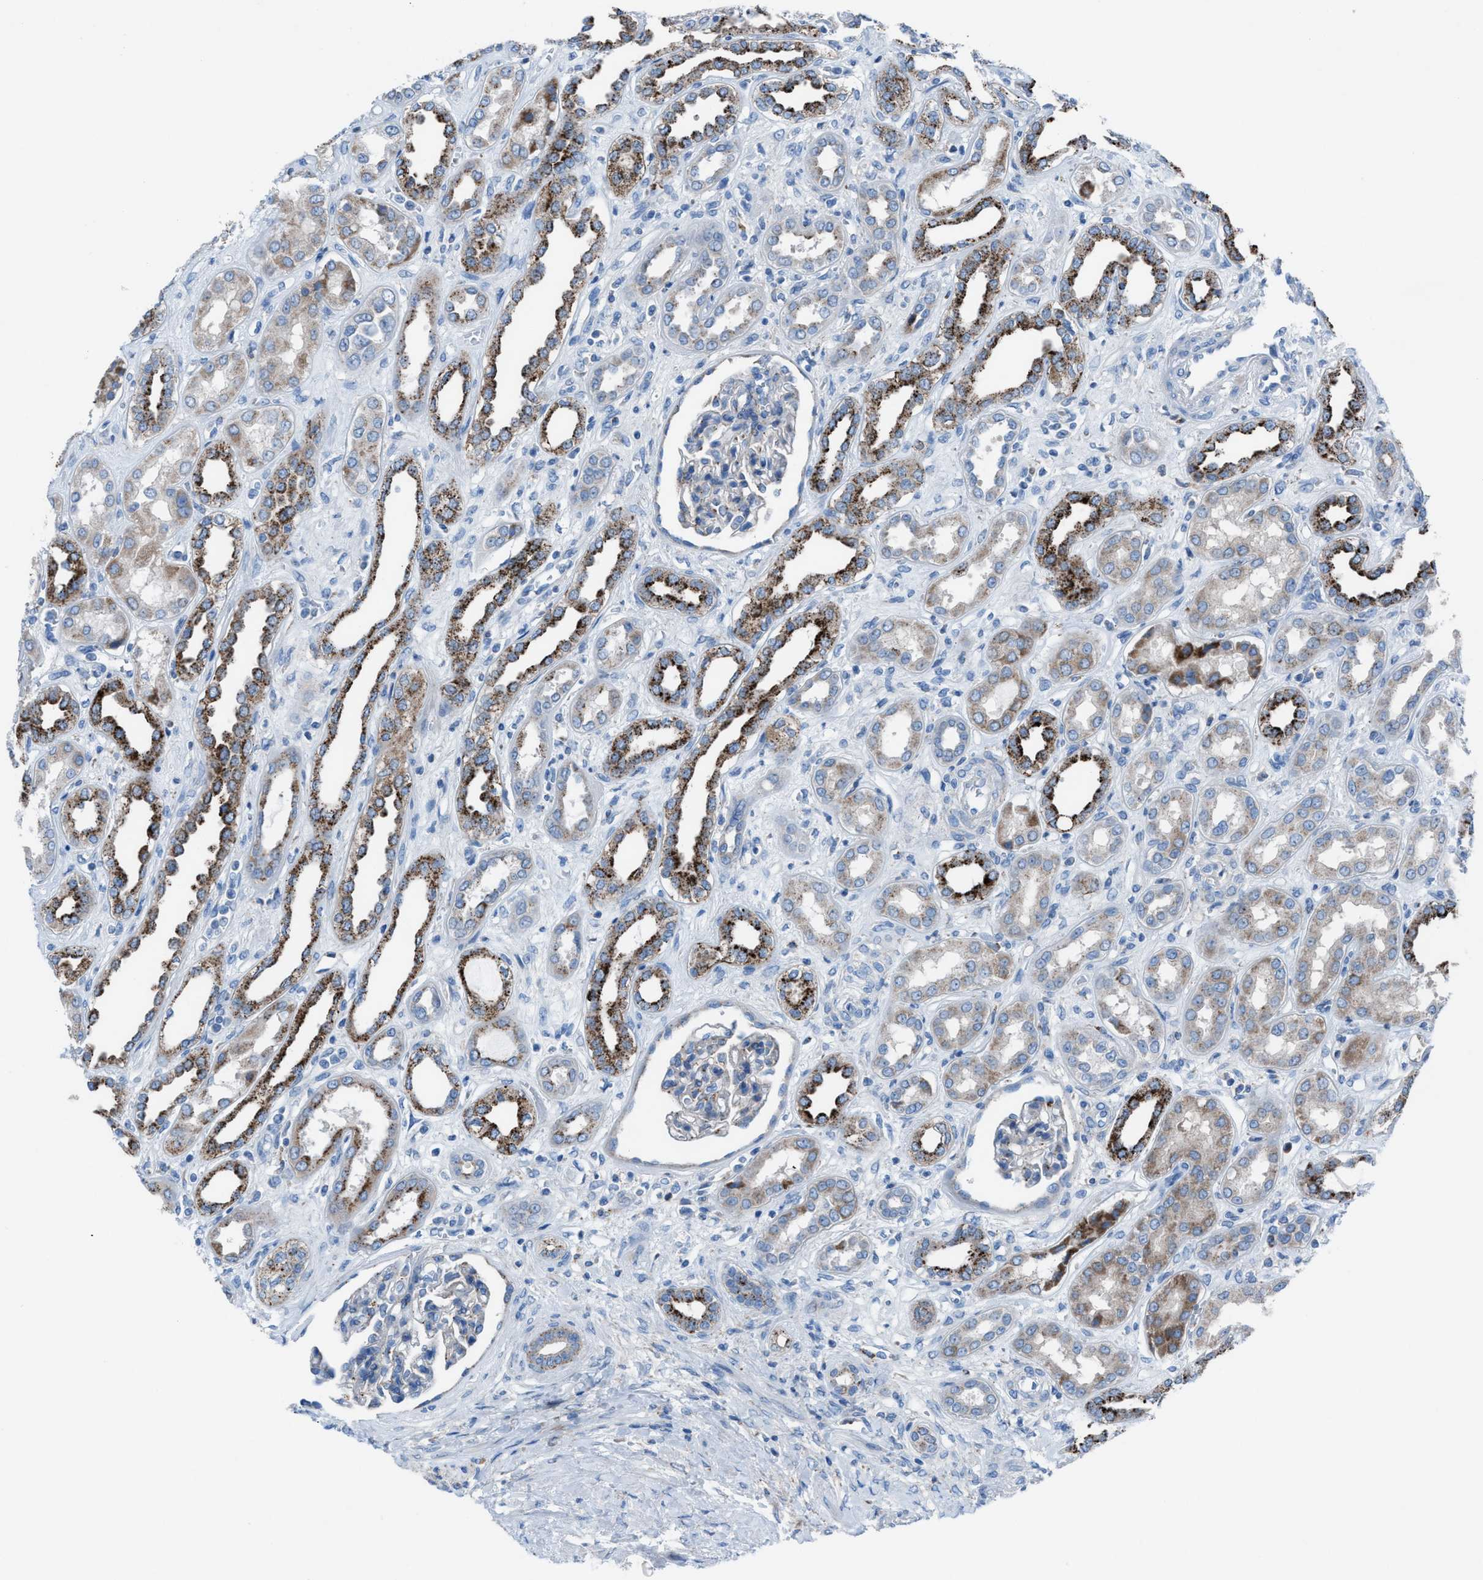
{"staining": {"intensity": "weak", "quantity": "<25%", "location": "cytoplasmic/membranous"}, "tissue": "kidney", "cell_type": "Cells in glomeruli", "image_type": "normal", "snomed": [{"axis": "morphology", "description": "Normal tissue, NOS"}, {"axis": "topography", "description": "Kidney"}], "caption": "Cells in glomeruli show no significant expression in benign kidney. The staining is performed using DAB (3,3'-diaminobenzidine) brown chromogen with nuclei counter-stained in using hematoxylin.", "gene": "CD1B", "patient": {"sex": "male", "age": 59}}